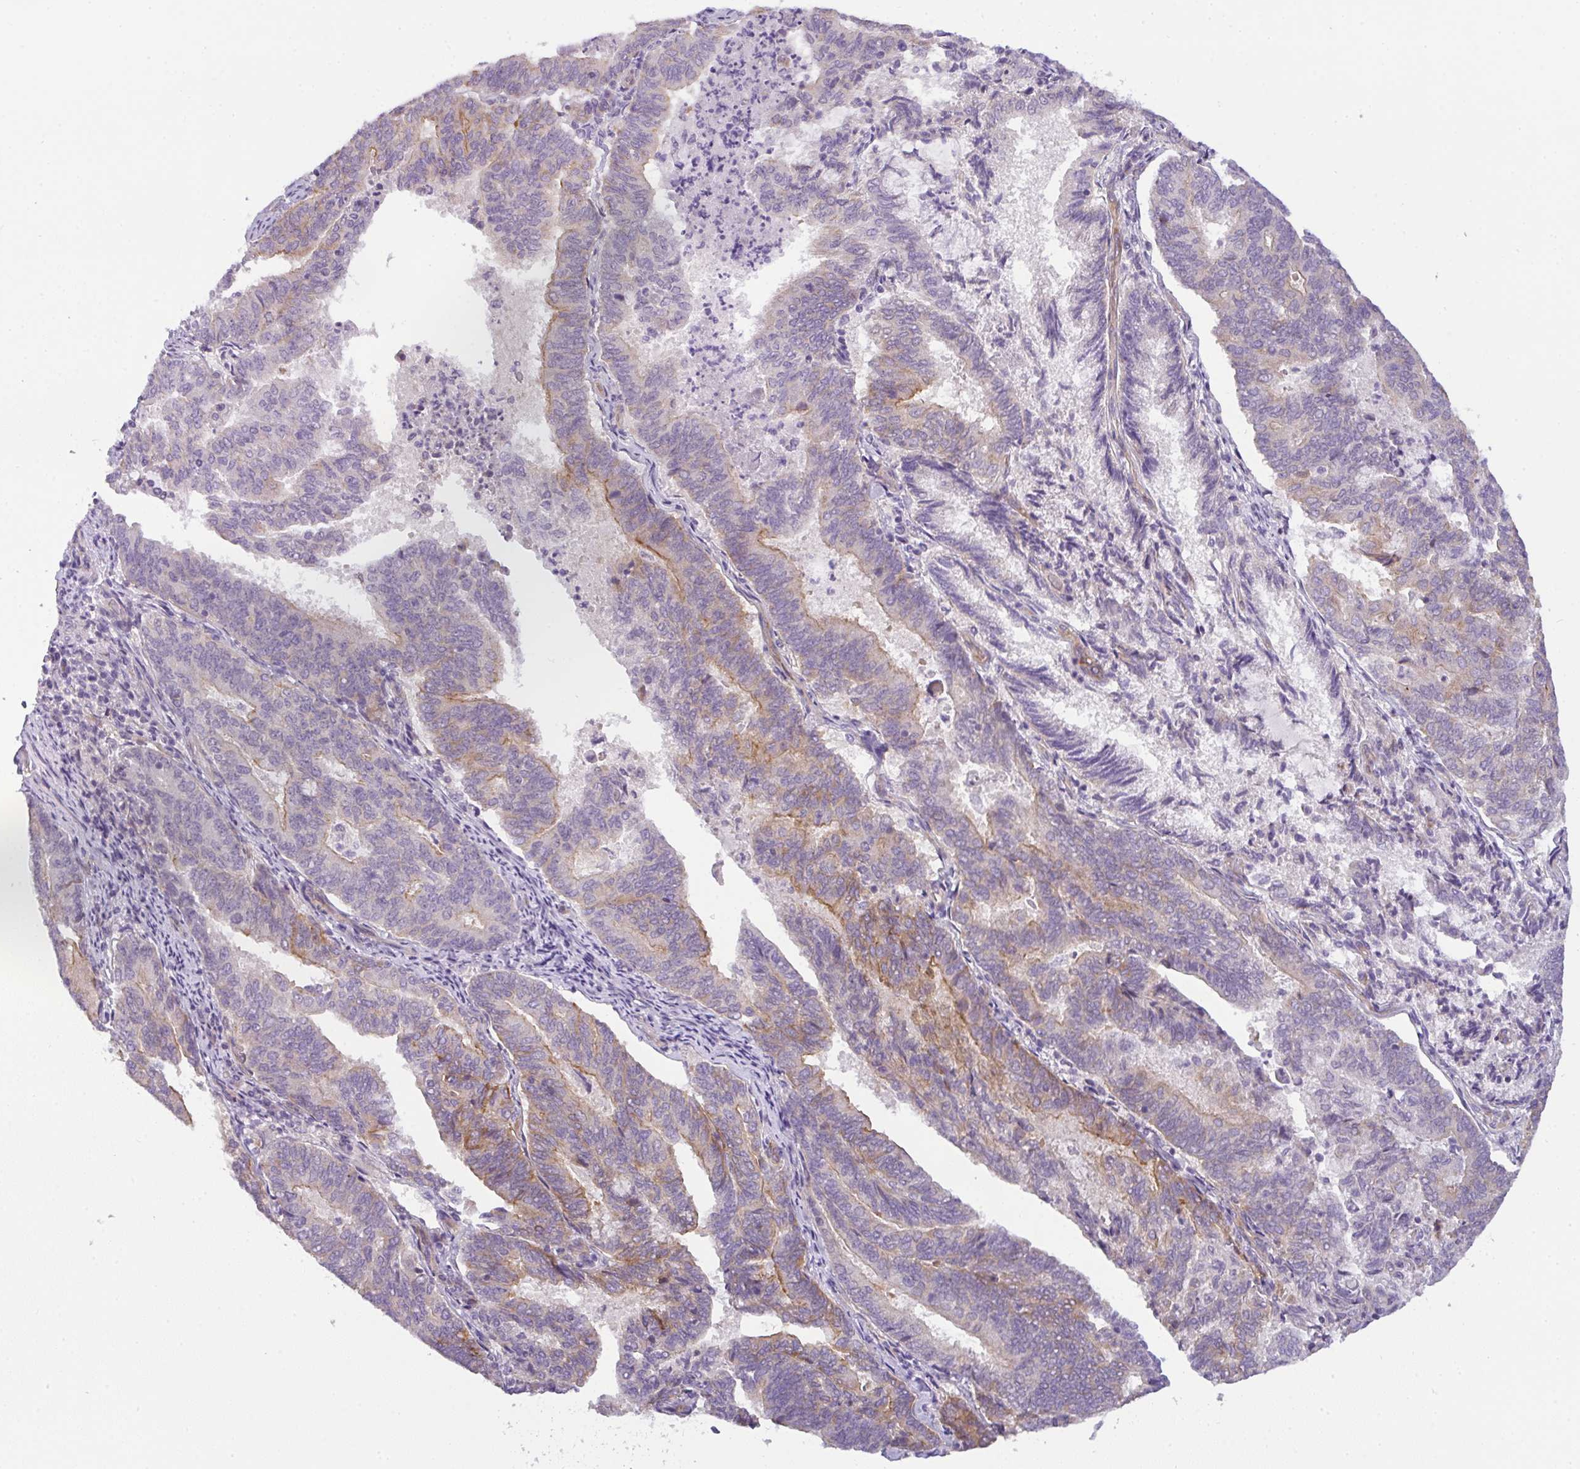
{"staining": {"intensity": "moderate", "quantity": "25%-75%", "location": "cytoplasmic/membranous"}, "tissue": "endometrial cancer", "cell_type": "Tumor cells", "image_type": "cancer", "snomed": [{"axis": "morphology", "description": "Adenocarcinoma, NOS"}, {"axis": "topography", "description": "Endometrium"}], "caption": "Protein analysis of endometrial cancer (adenocarcinoma) tissue displays moderate cytoplasmic/membranous positivity in approximately 25%-75% of tumor cells. (Stains: DAB (3,3'-diaminobenzidine) in brown, nuclei in blue, Microscopy: brightfield microscopy at high magnification).", "gene": "FILIP1", "patient": {"sex": "female", "age": 80}}